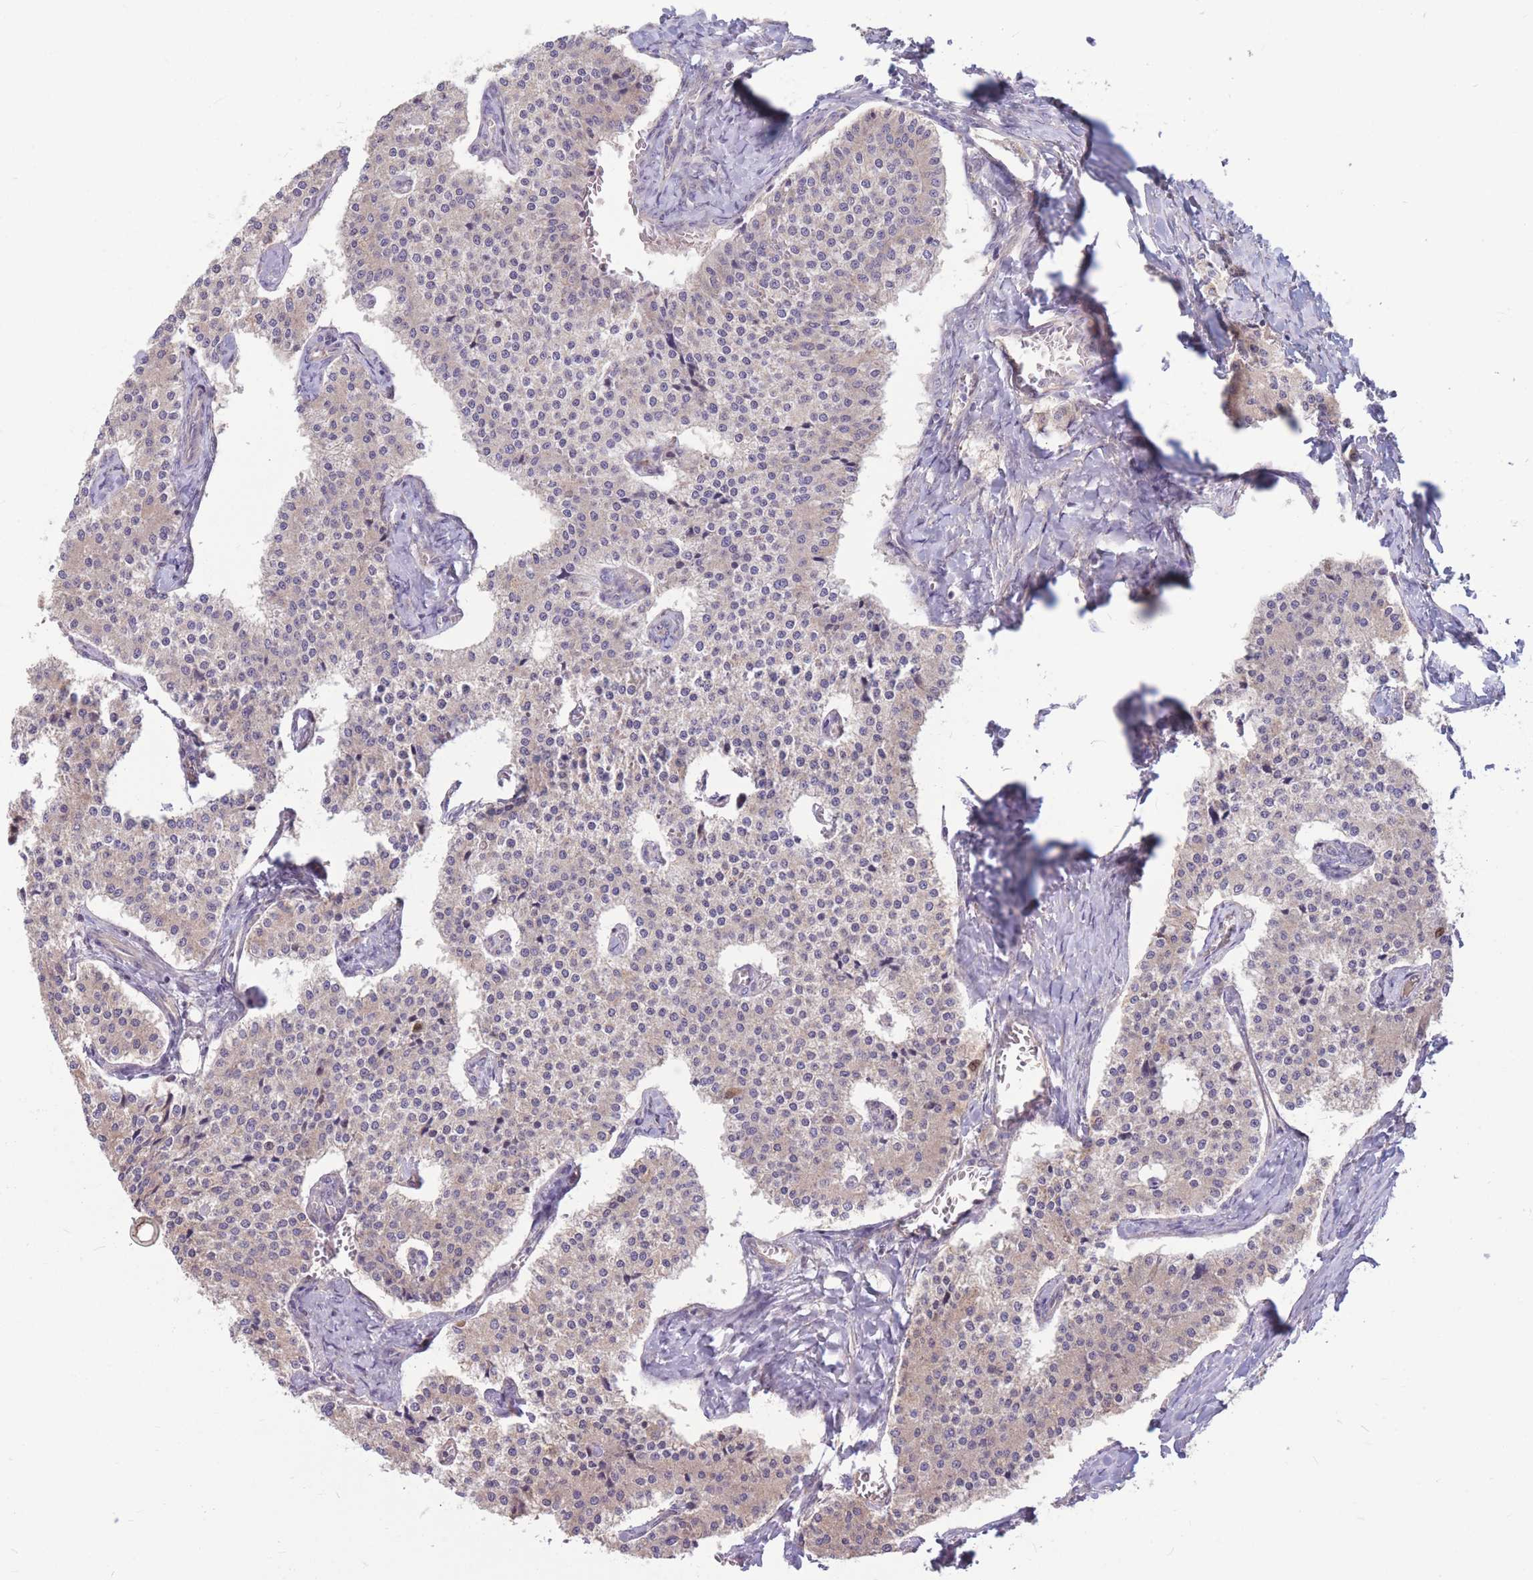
{"staining": {"intensity": "negative", "quantity": "none", "location": "none"}, "tissue": "carcinoid", "cell_type": "Tumor cells", "image_type": "cancer", "snomed": [{"axis": "morphology", "description": "Carcinoid, malignant, NOS"}, {"axis": "topography", "description": "Colon"}], "caption": "A histopathology image of carcinoid stained for a protein demonstrates no brown staining in tumor cells.", "gene": "GMNN", "patient": {"sex": "female", "age": 52}}